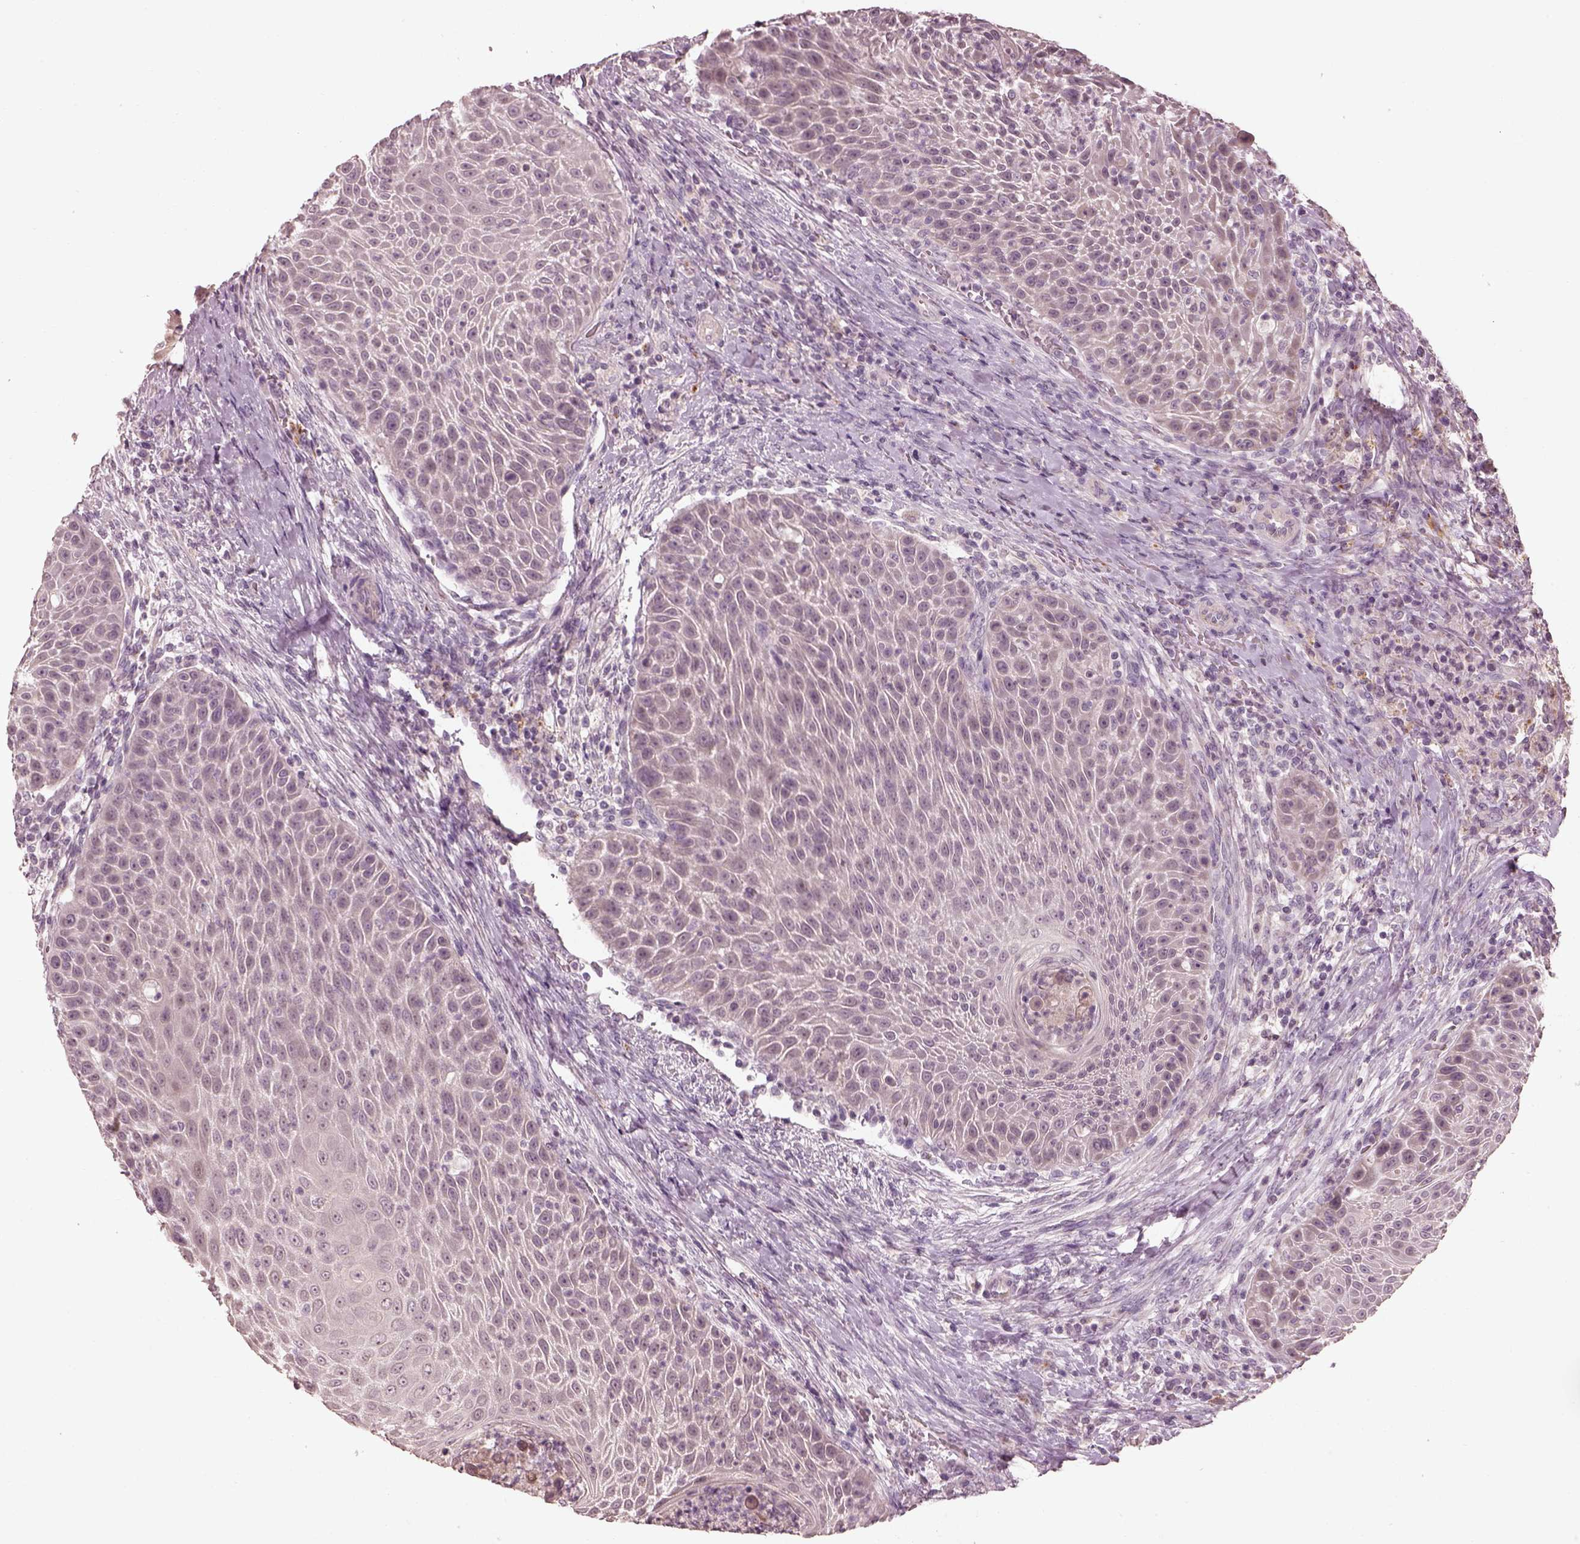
{"staining": {"intensity": "negative", "quantity": "none", "location": "none"}, "tissue": "head and neck cancer", "cell_type": "Tumor cells", "image_type": "cancer", "snomed": [{"axis": "morphology", "description": "Squamous cell carcinoma, NOS"}, {"axis": "topography", "description": "Head-Neck"}], "caption": "Tumor cells are negative for protein expression in human head and neck cancer.", "gene": "SLC25A46", "patient": {"sex": "male", "age": 69}}